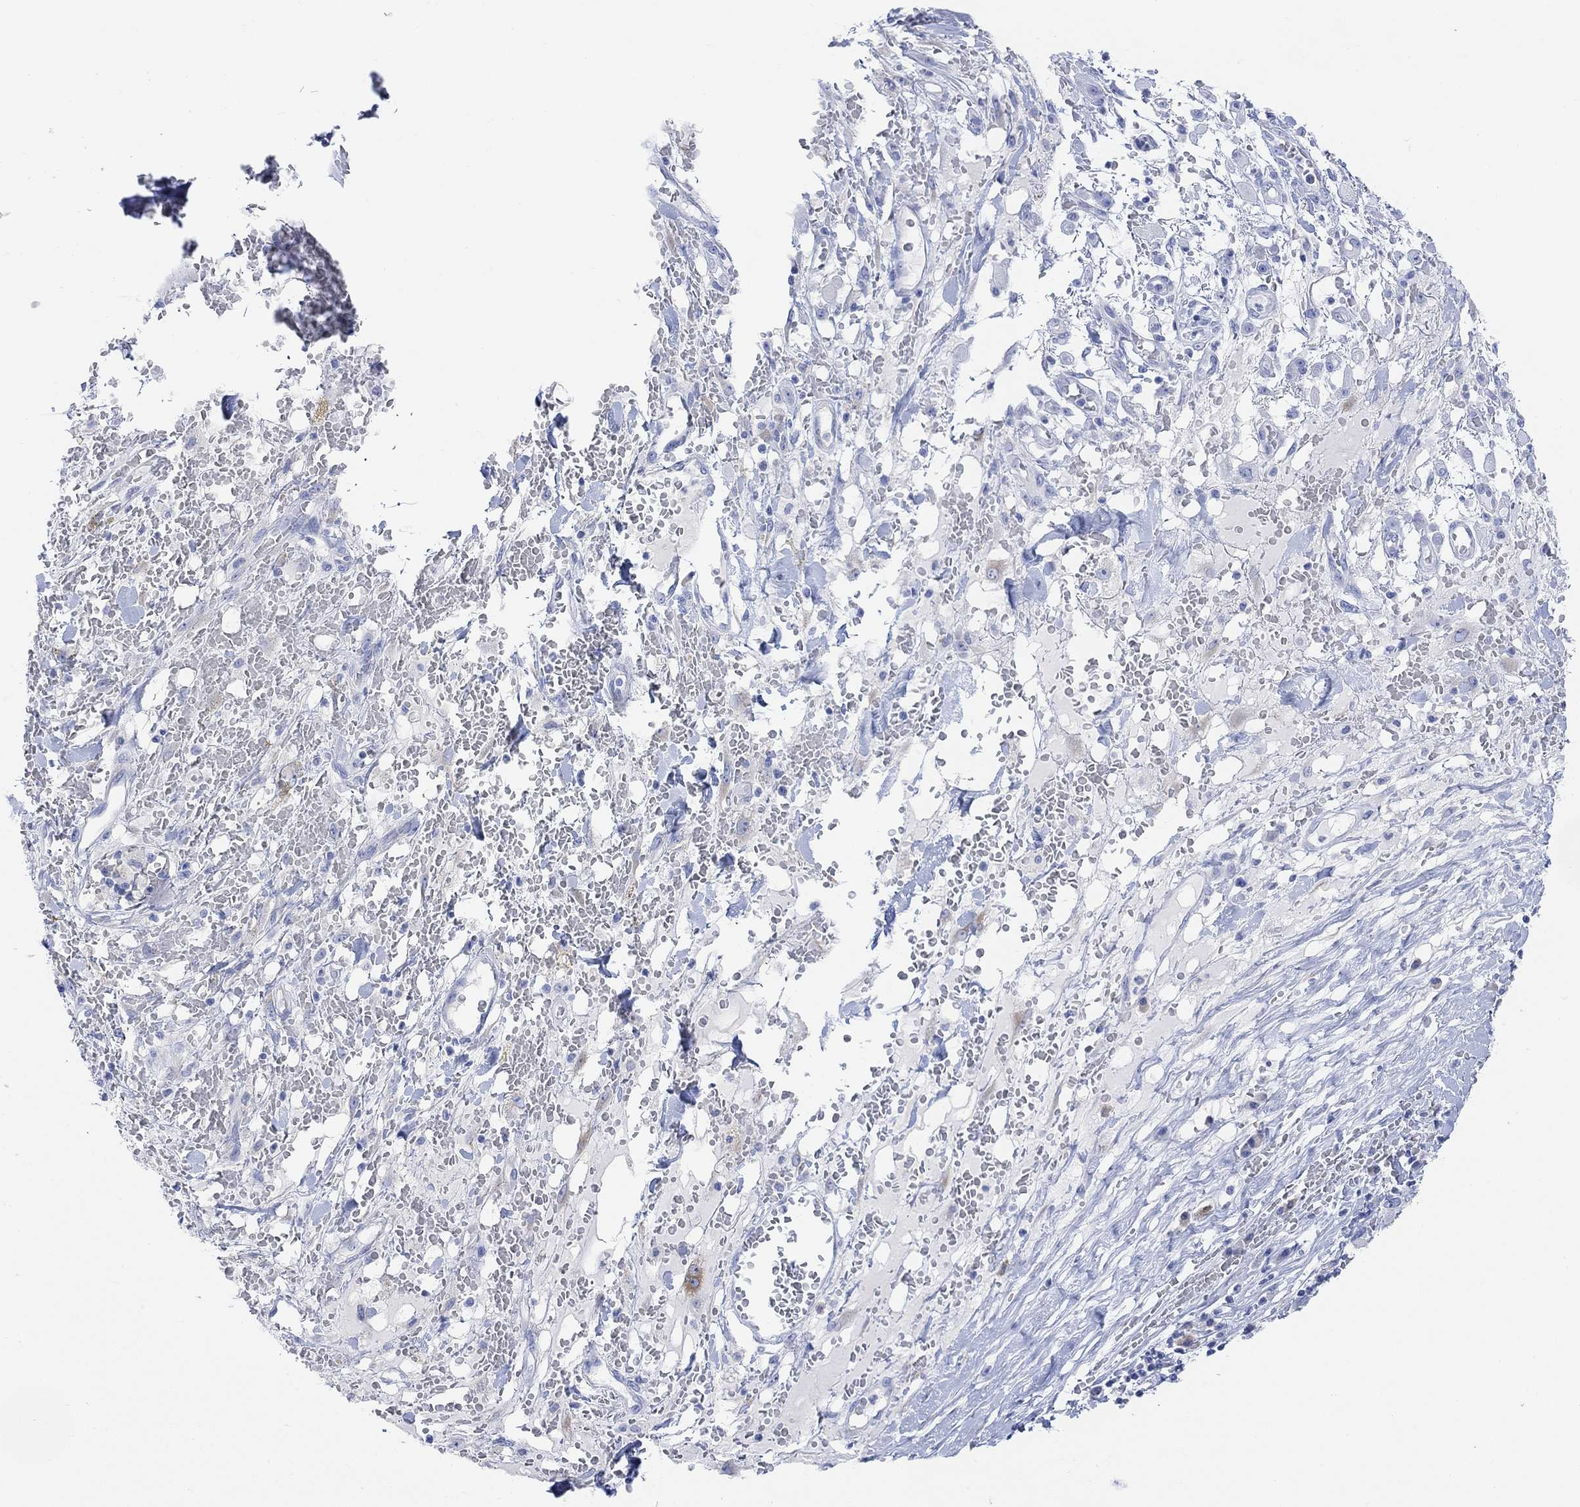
{"staining": {"intensity": "negative", "quantity": "none", "location": "none"}, "tissue": "melanoma", "cell_type": "Tumor cells", "image_type": "cancer", "snomed": [{"axis": "morphology", "description": "Malignant melanoma, NOS"}, {"axis": "topography", "description": "Skin"}], "caption": "An immunohistochemistry (IHC) histopathology image of melanoma is shown. There is no staining in tumor cells of melanoma.", "gene": "GNG13", "patient": {"sex": "female", "age": 91}}